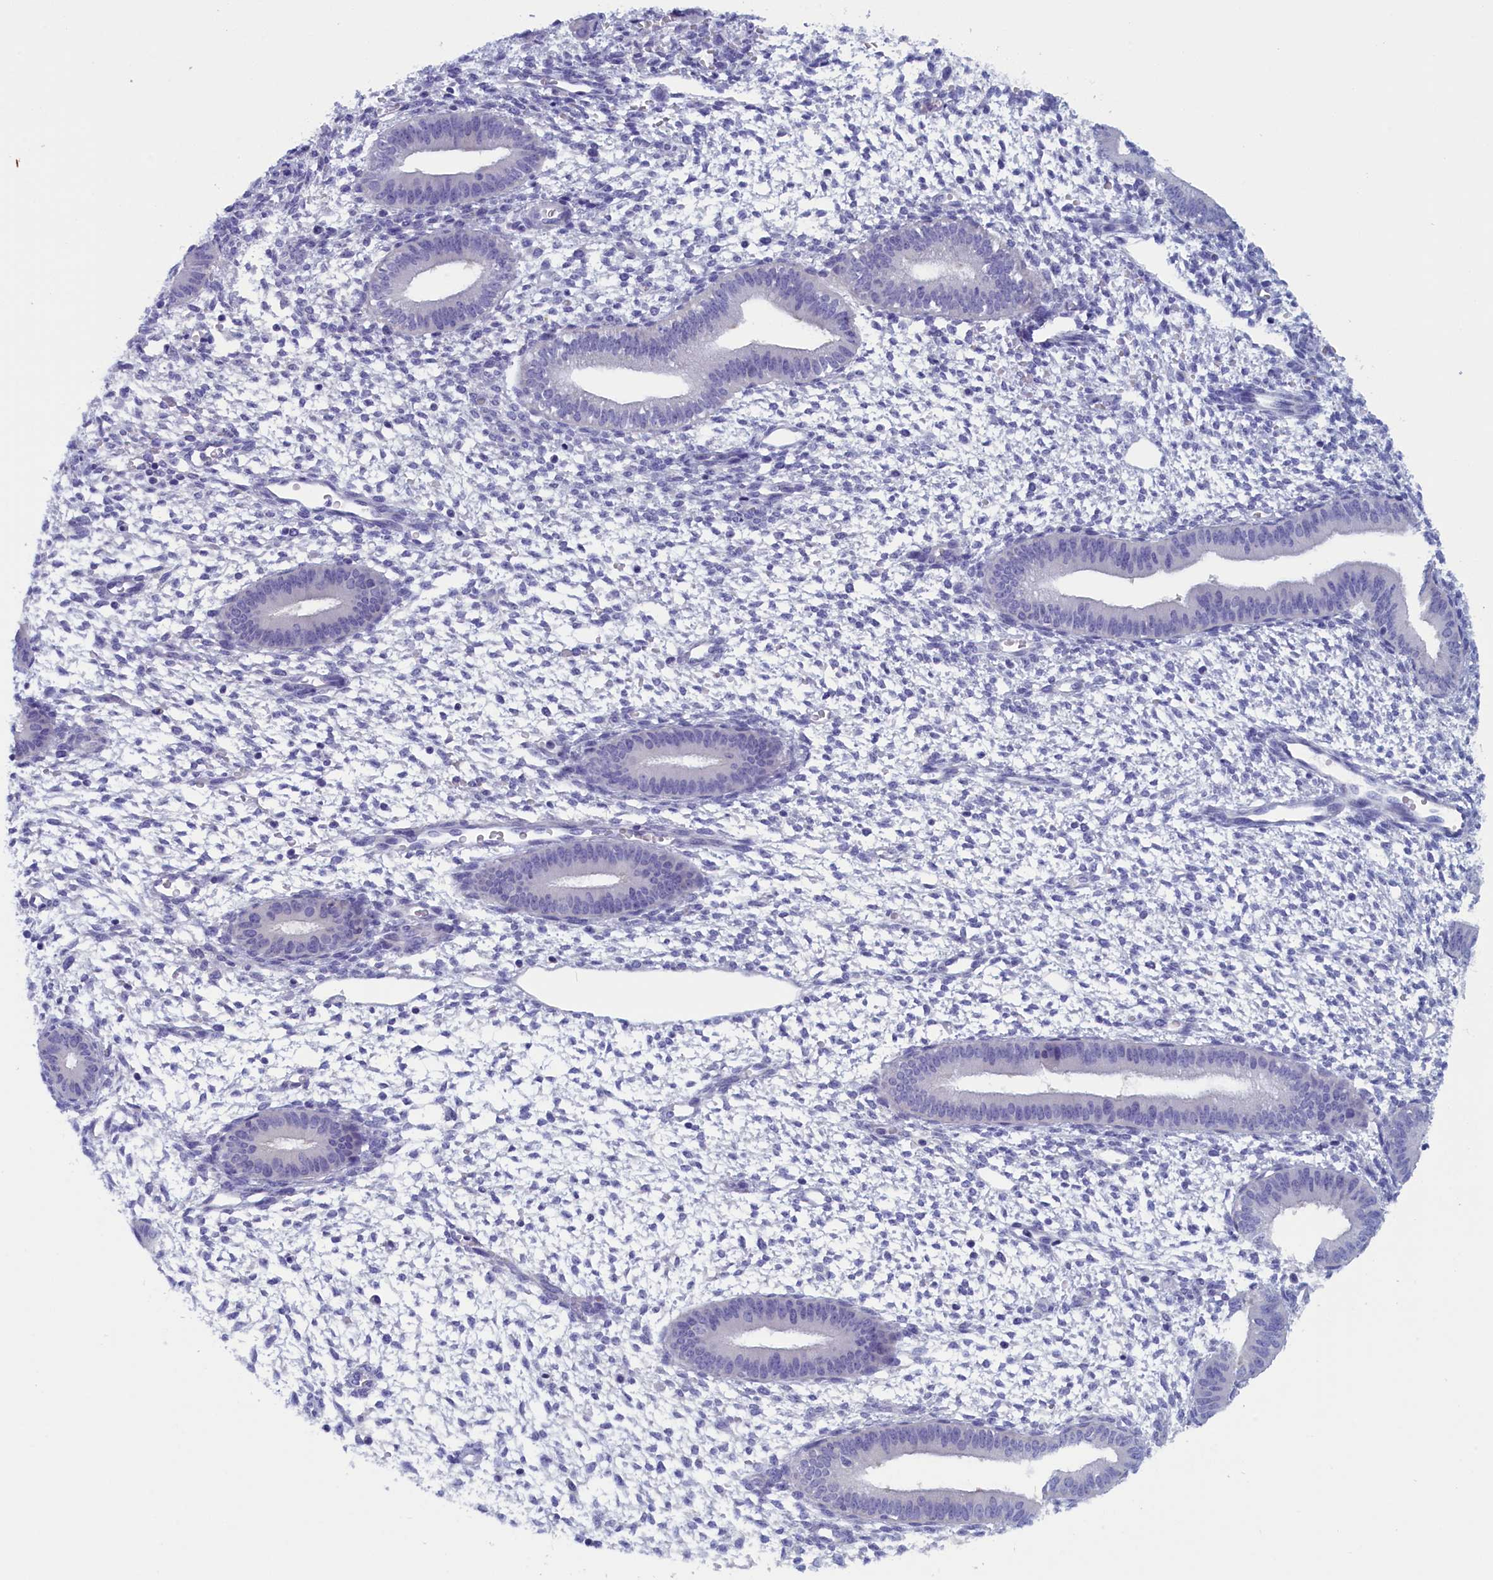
{"staining": {"intensity": "negative", "quantity": "none", "location": "none"}, "tissue": "endometrium", "cell_type": "Cells in endometrial stroma", "image_type": "normal", "snomed": [{"axis": "morphology", "description": "Normal tissue, NOS"}, {"axis": "topography", "description": "Endometrium"}], "caption": "A high-resolution image shows immunohistochemistry (IHC) staining of normal endometrium, which shows no significant expression in cells in endometrial stroma. Nuclei are stained in blue.", "gene": "ANKRD2", "patient": {"sex": "female", "age": 46}}